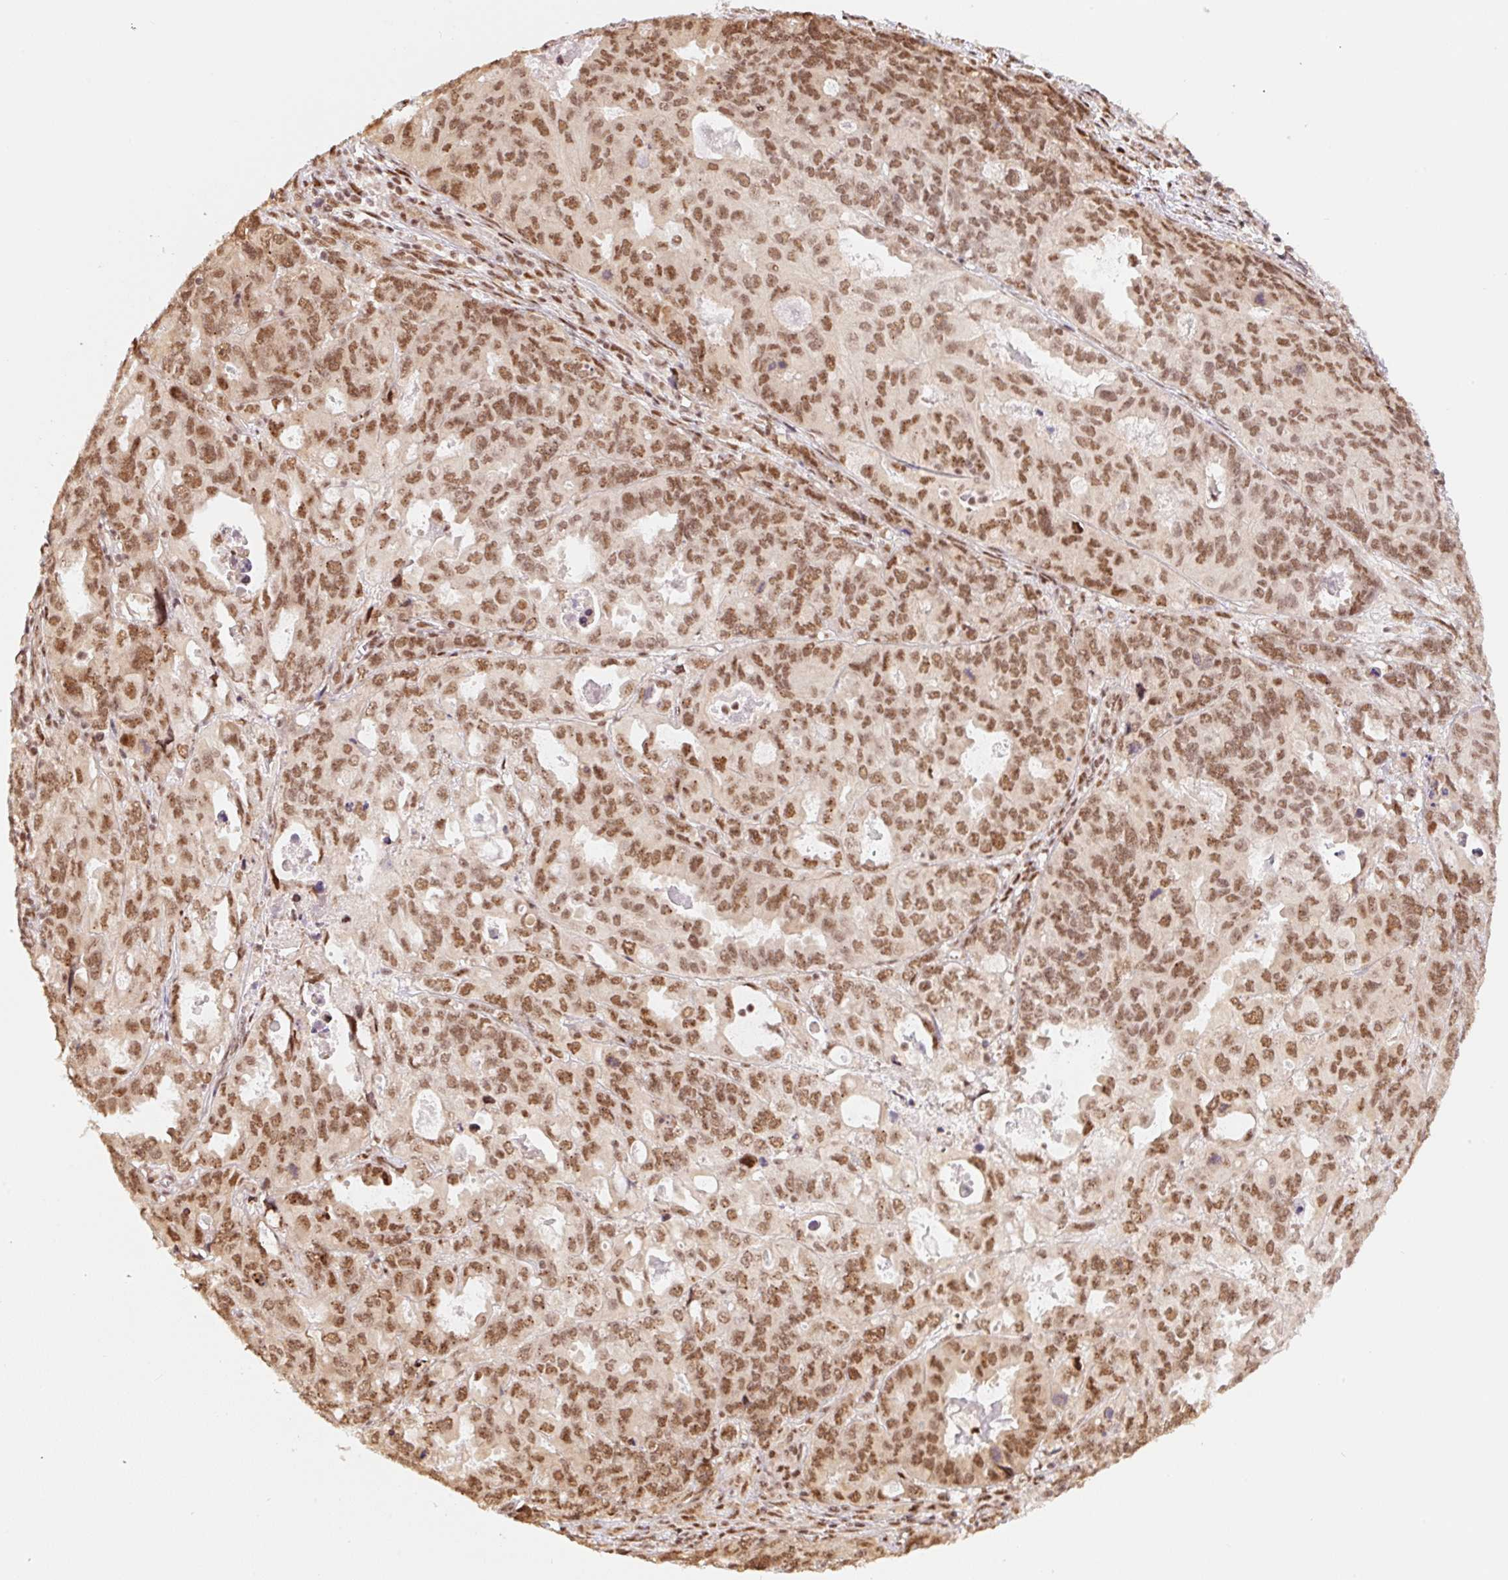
{"staining": {"intensity": "moderate", "quantity": ">75%", "location": "nuclear"}, "tissue": "endometrial cancer", "cell_type": "Tumor cells", "image_type": "cancer", "snomed": [{"axis": "morphology", "description": "Adenocarcinoma, NOS"}, {"axis": "topography", "description": "Uterus"}], "caption": "IHC of endometrial adenocarcinoma reveals medium levels of moderate nuclear positivity in approximately >75% of tumor cells. (Brightfield microscopy of DAB IHC at high magnification).", "gene": "INTS8", "patient": {"sex": "female", "age": 79}}